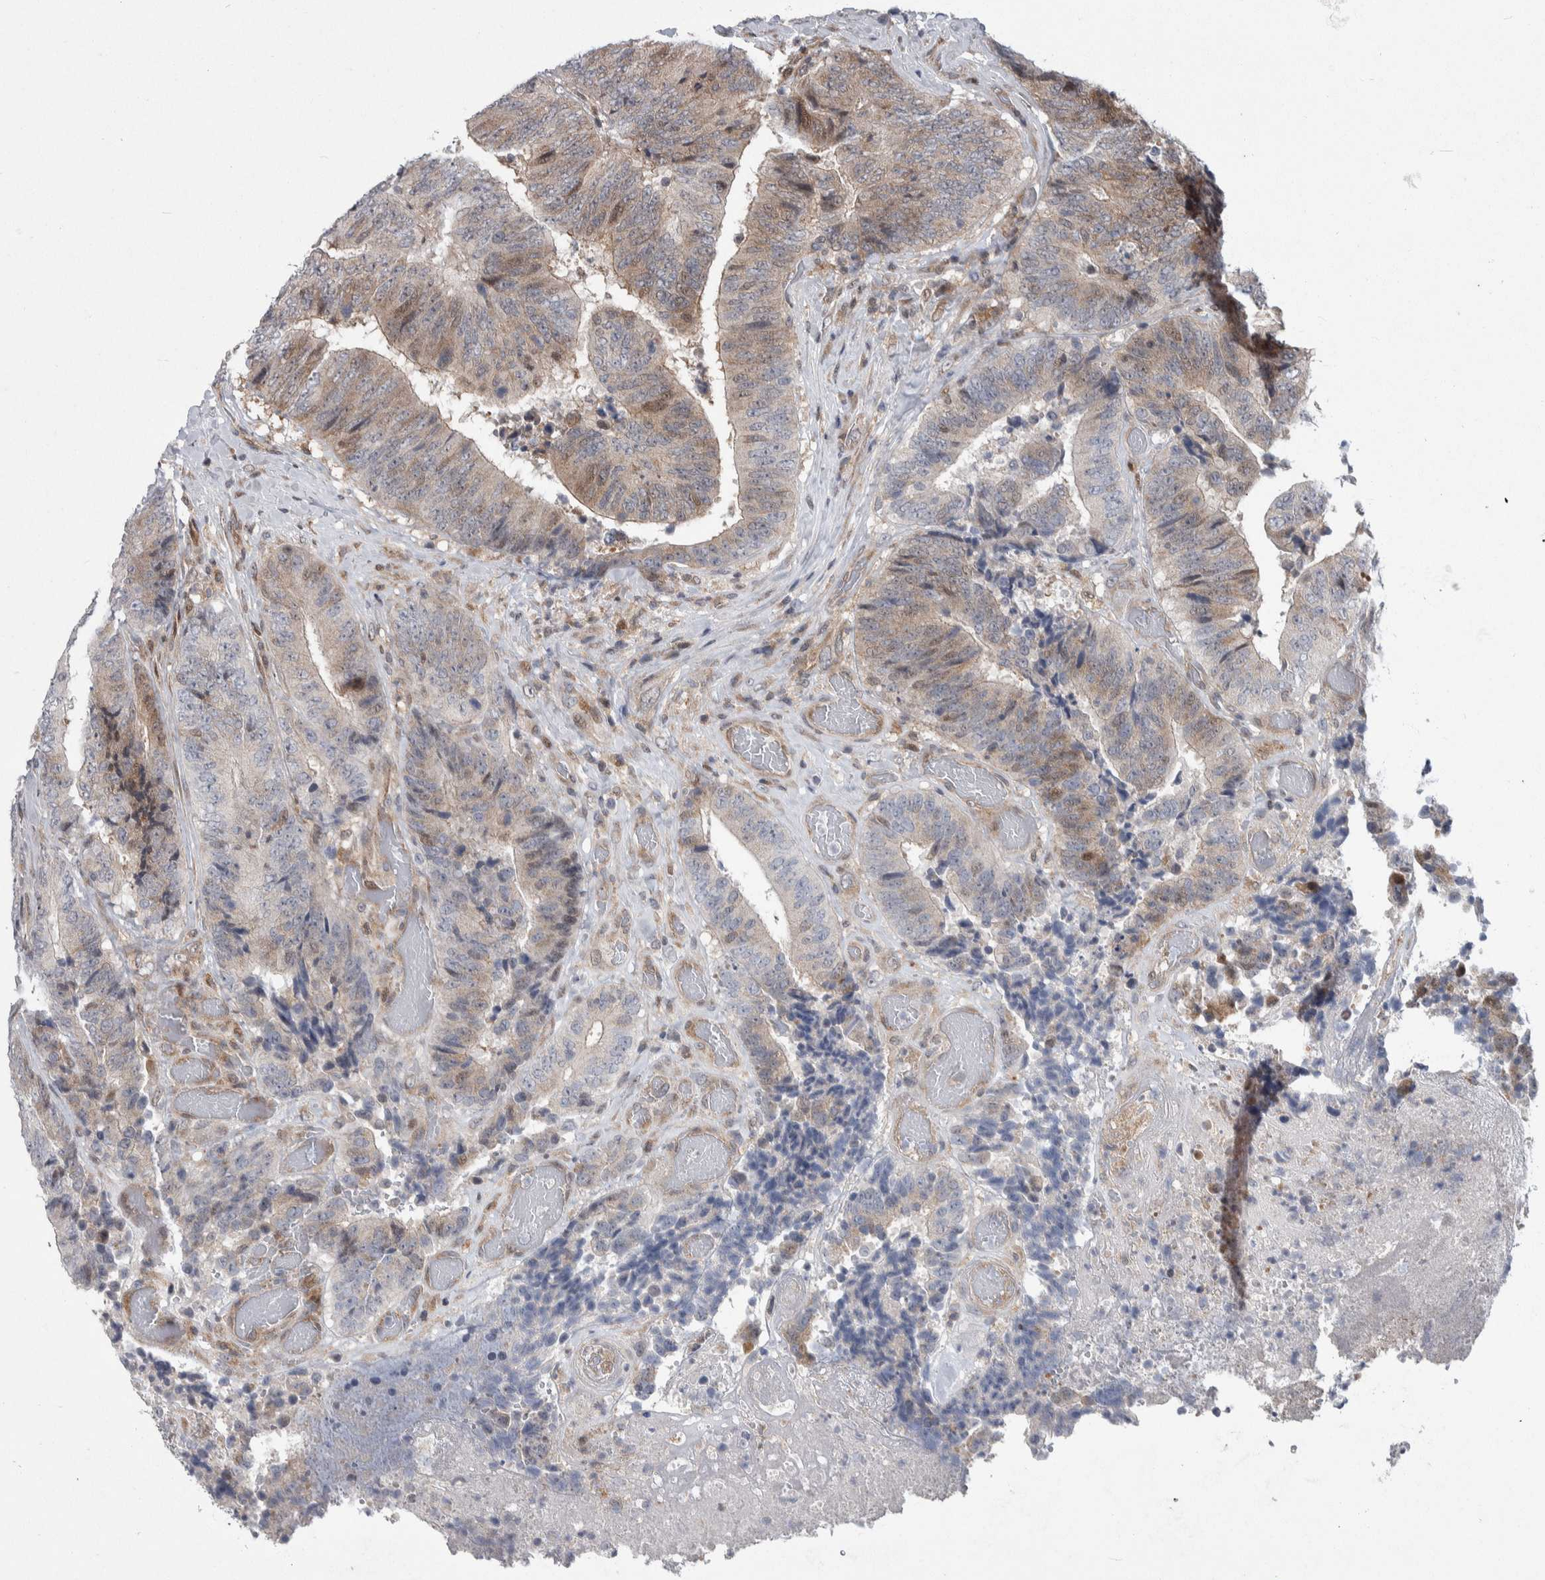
{"staining": {"intensity": "weak", "quantity": "25%-75%", "location": "cytoplasmic/membranous"}, "tissue": "colorectal cancer", "cell_type": "Tumor cells", "image_type": "cancer", "snomed": [{"axis": "morphology", "description": "Adenocarcinoma, NOS"}, {"axis": "topography", "description": "Rectum"}], "caption": "IHC image of colorectal cancer (adenocarcinoma) stained for a protein (brown), which reveals low levels of weak cytoplasmic/membranous expression in about 25%-75% of tumor cells.", "gene": "PTPA", "patient": {"sex": "male", "age": 72}}